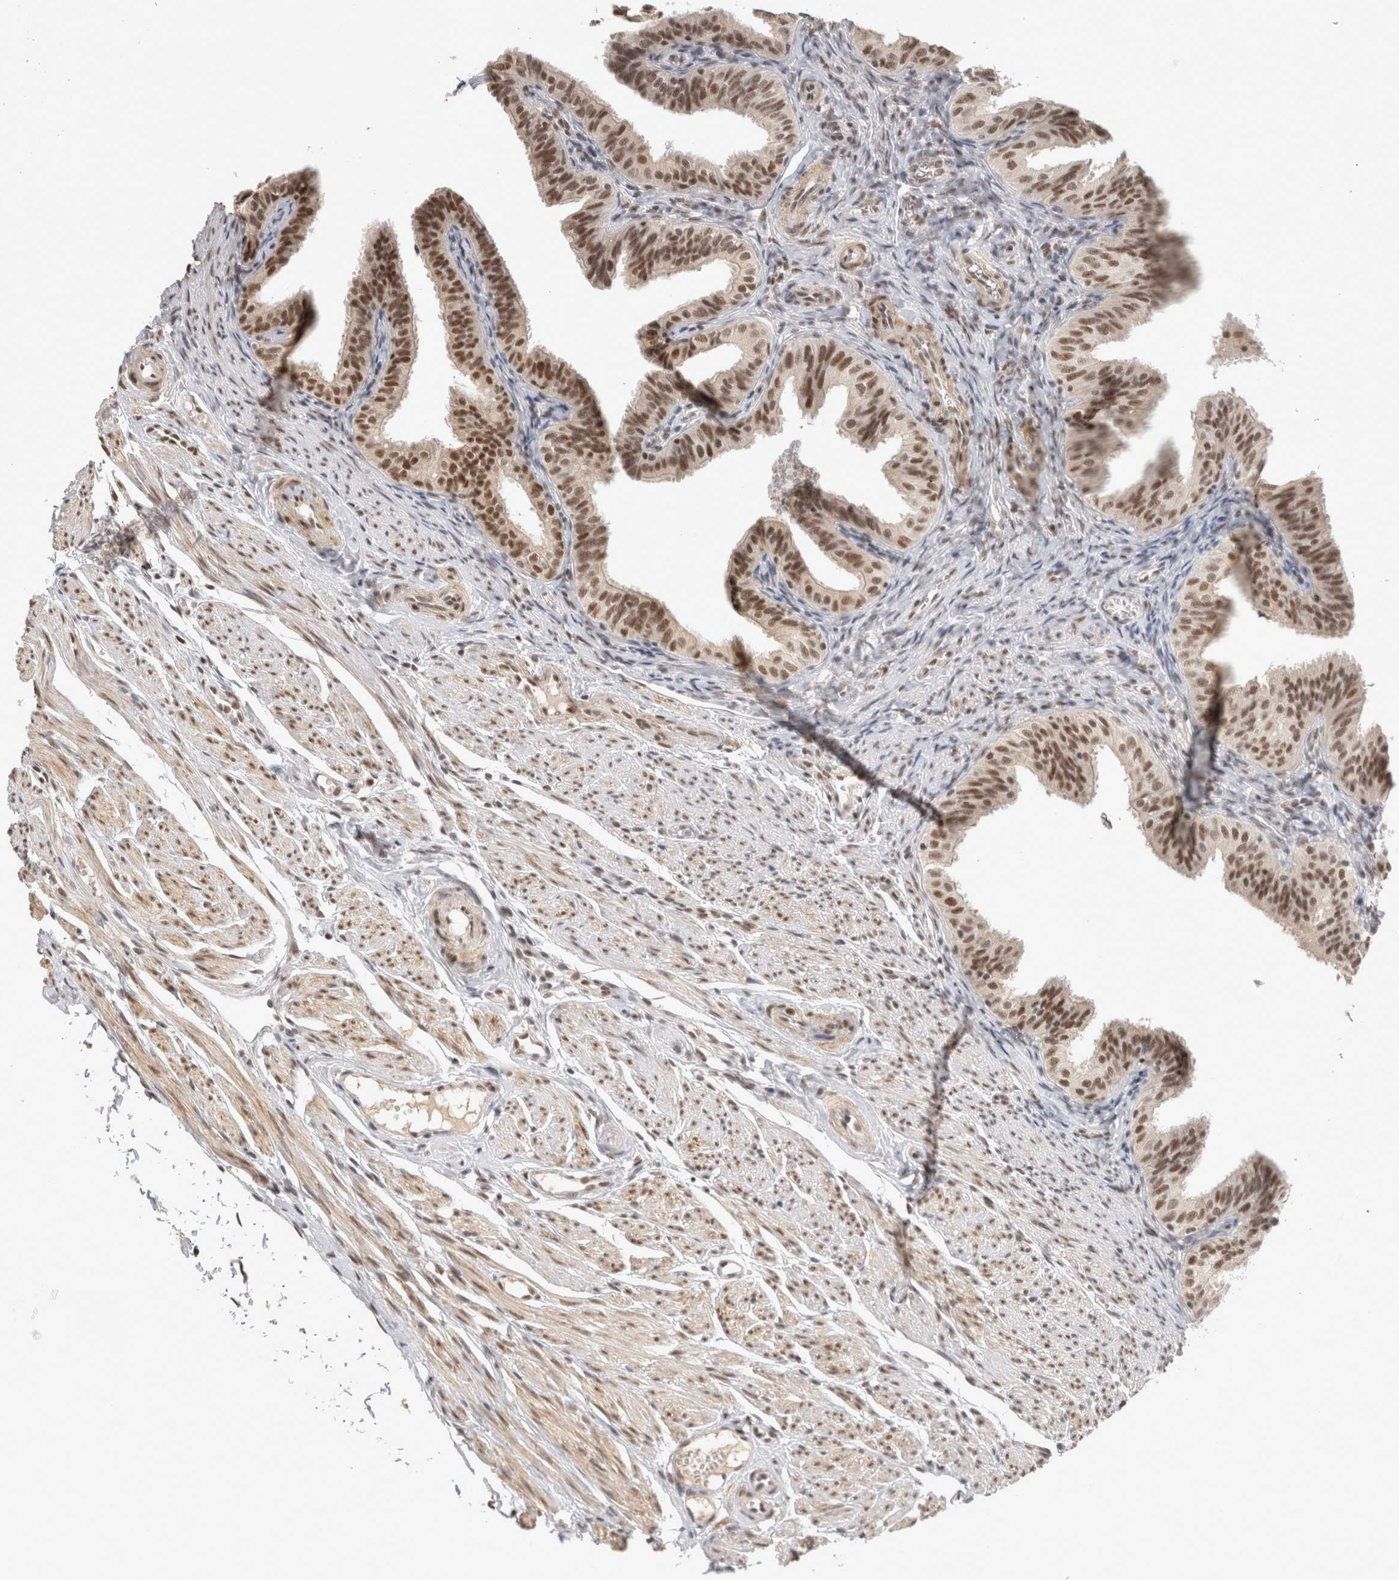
{"staining": {"intensity": "strong", "quantity": ">75%", "location": "nuclear"}, "tissue": "fallopian tube", "cell_type": "Glandular cells", "image_type": "normal", "snomed": [{"axis": "morphology", "description": "Normal tissue, NOS"}, {"axis": "topography", "description": "Fallopian tube"}], "caption": "Strong nuclear staining for a protein is present in about >75% of glandular cells of normal fallopian tube using immunohistochemistry (IHC).", "gene": "ZNF830", "patient": {"sex": "female", "age": 35}}